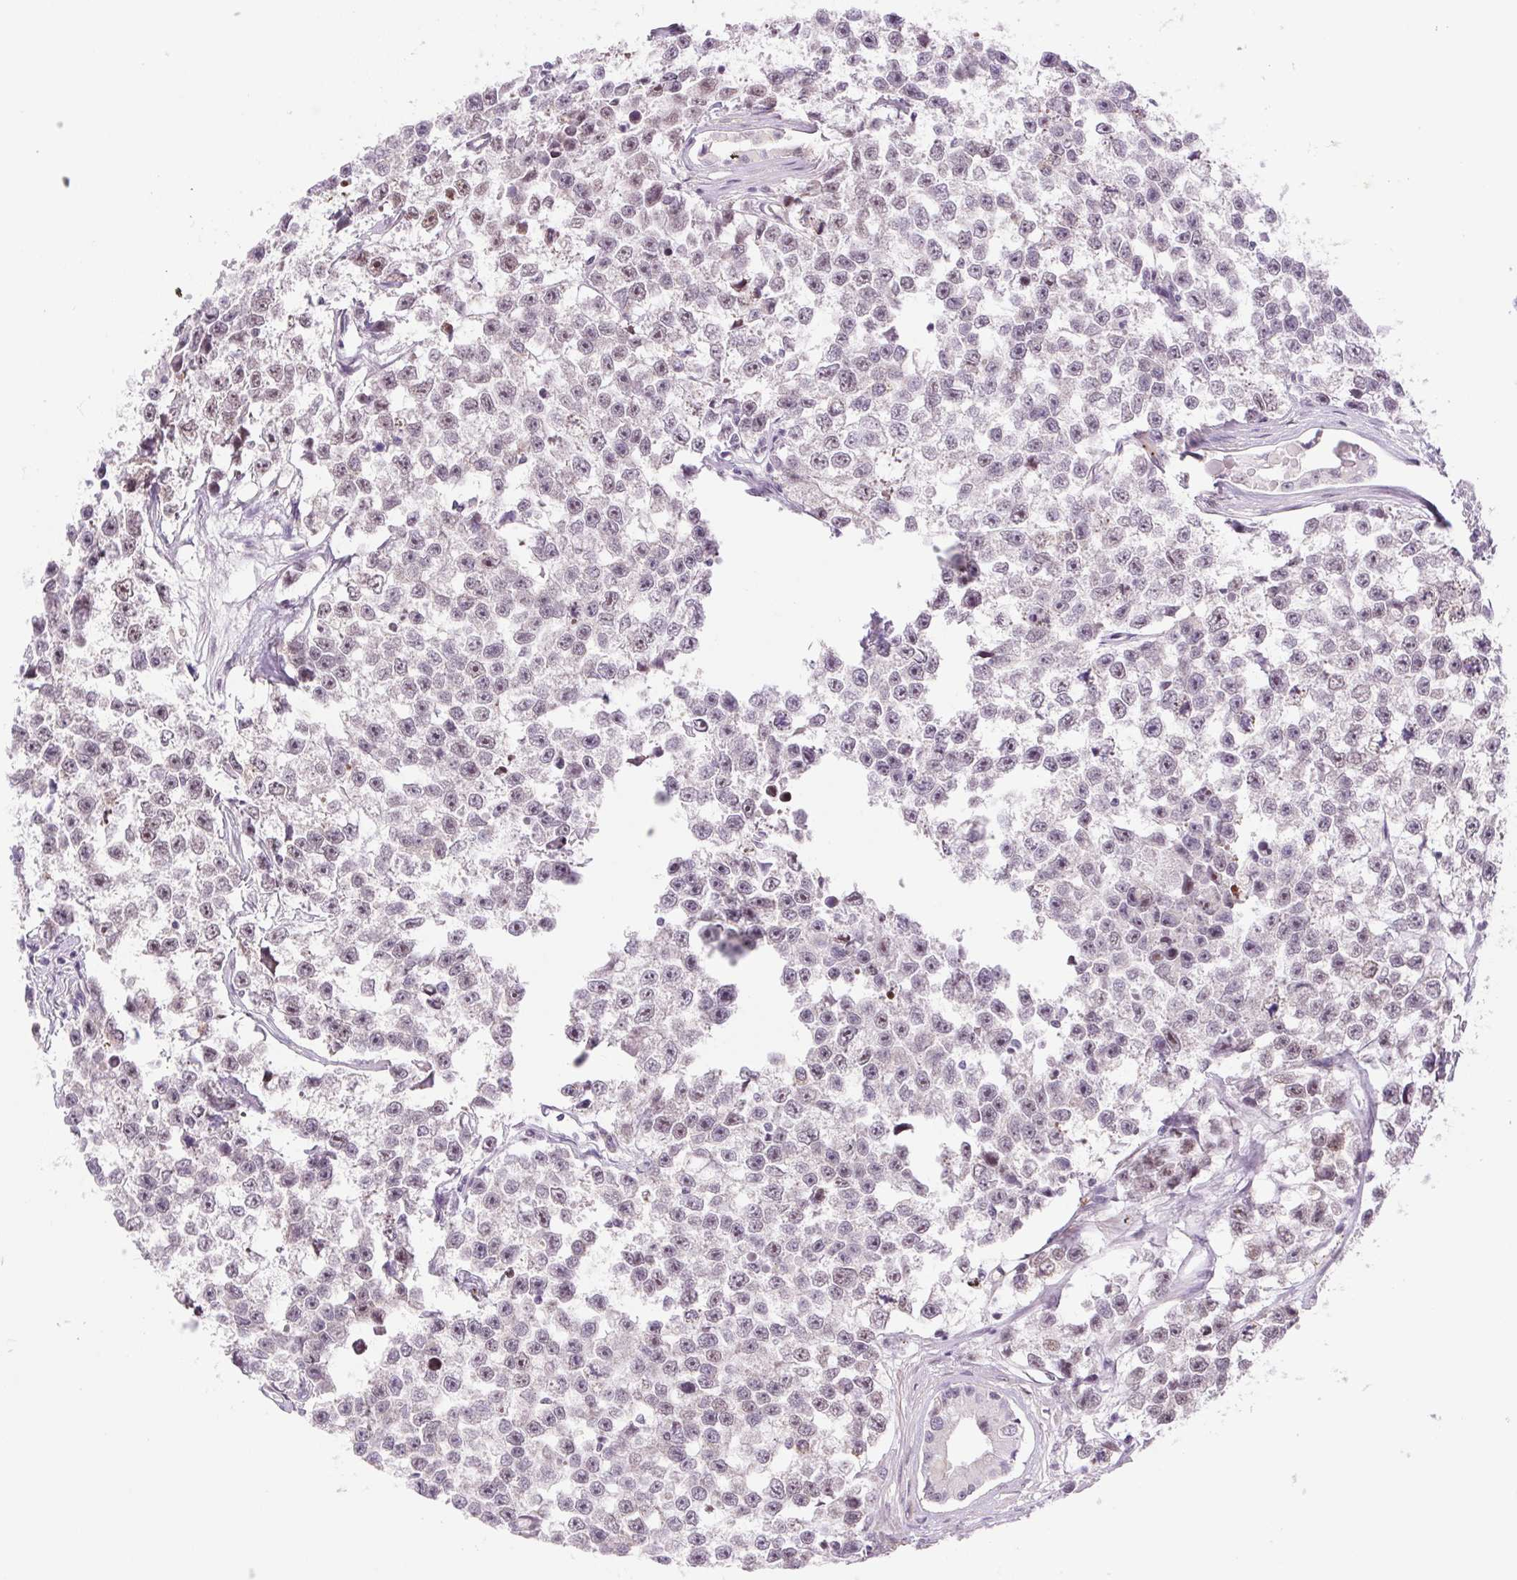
{"staining": {"intensity": "weak", "quantity": "<25%", "location": "nuclear"}, "tissue": "testis cancer", "cell_type": "Tumor cells", "image_type": "cancer", "snomed": [{"axis": "morphology", "description": "Seminoma, NOS"}, {"axis": "topography", "description": "Testis"}], "caption": "Image shows no significant protein positivity in tumor cells of testis seminoma.", "gene": "CWC25", "patient": {"sex": "male", "age": 26}}